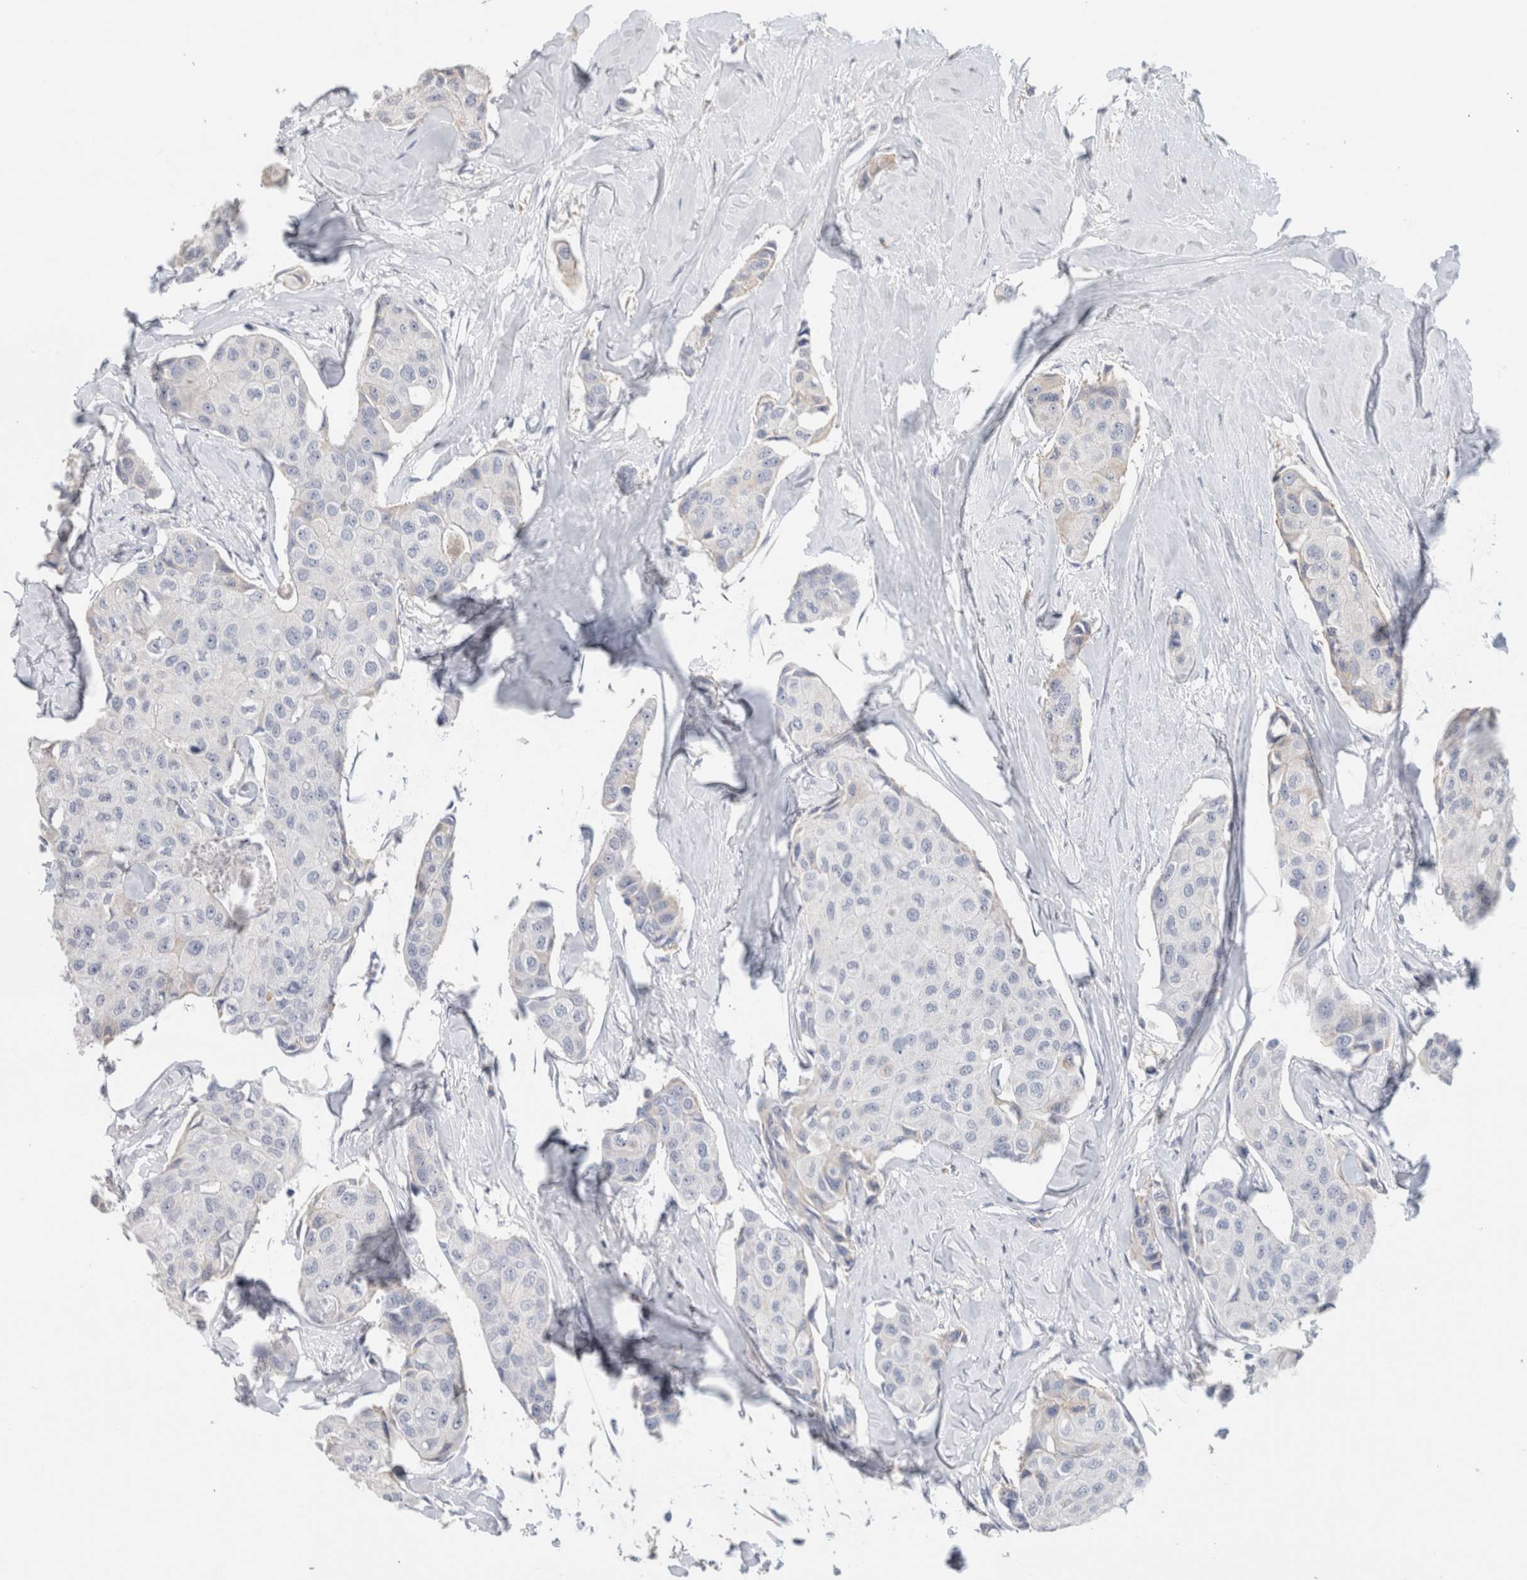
{"staining": {"intensity": "negative", "quantity": "none", "location": "none"}, "tissue": "breast cancer", "cell_type": "Tumor cells", "image_type": "cancer", "snomed": [{"axis": "morphology", "description": "Duct carcinoma"}, {"axis": "topography", "description": "Breast"}], "caption": "This is an immunohistochemistry micrograph of human breast cancer. There is no staining in tumor cells.", "gene": "SCGB1A1", "patient": {"sex": "female", "age": 80}}